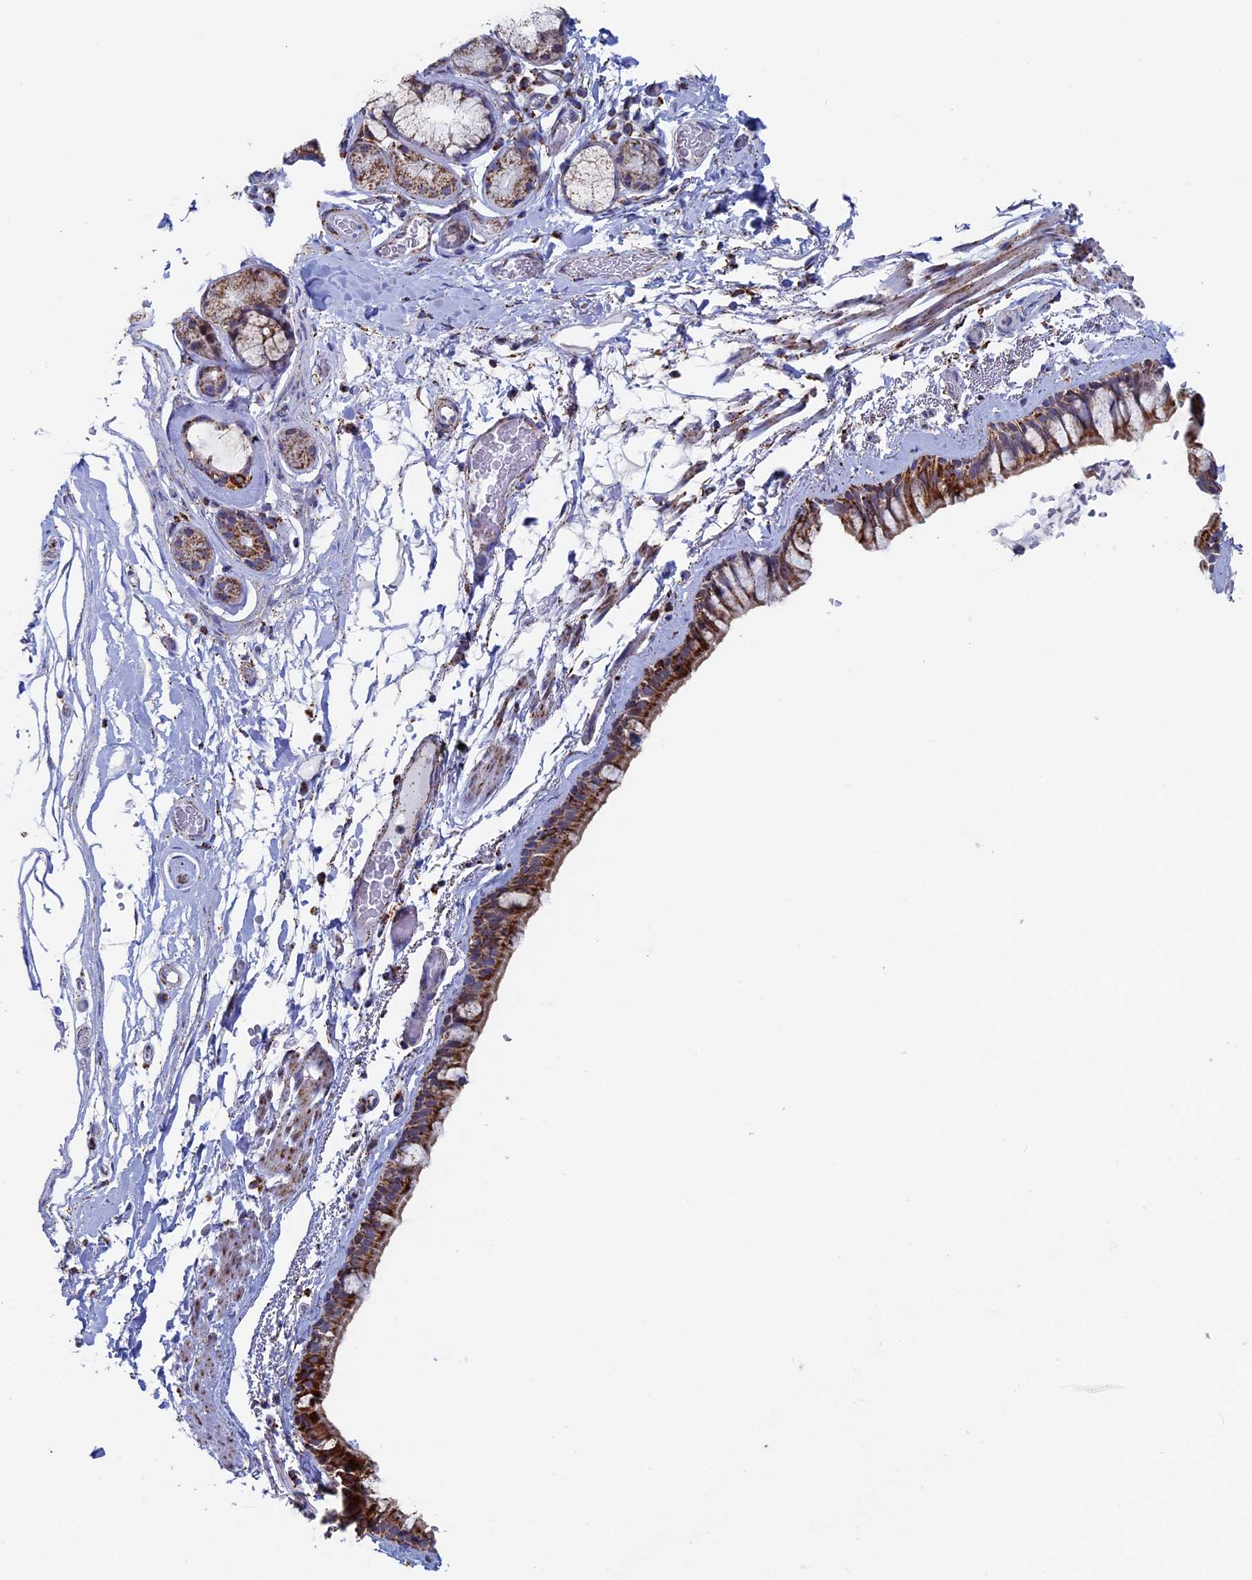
{"staining": {"intensity": "strong", "quantity": ">75%", "location": "cytoplasmic/membranous"}, "tissue": "bronchus", "cell_type": "Respiratory epithelial cells", "image_type": "normal", "snomed": [{"axis": "morphology", "description": "Normal tissue, NOS"}, {"axis": "topography", "description": "Cartilage tissue"}], "caption": "Immunohistochemistry (IHC) of normal human bronchus demonstrates high levels of strong cytoplasmic/membranous positivity in approximately >75% of respiratory epithelial cells. Immunohistochemistry (IHC) stains the protein of interest in brown and the nuclei are stained blue.", "gene": "SEC24D", "patient": {"sex": "male", "age": 63}}